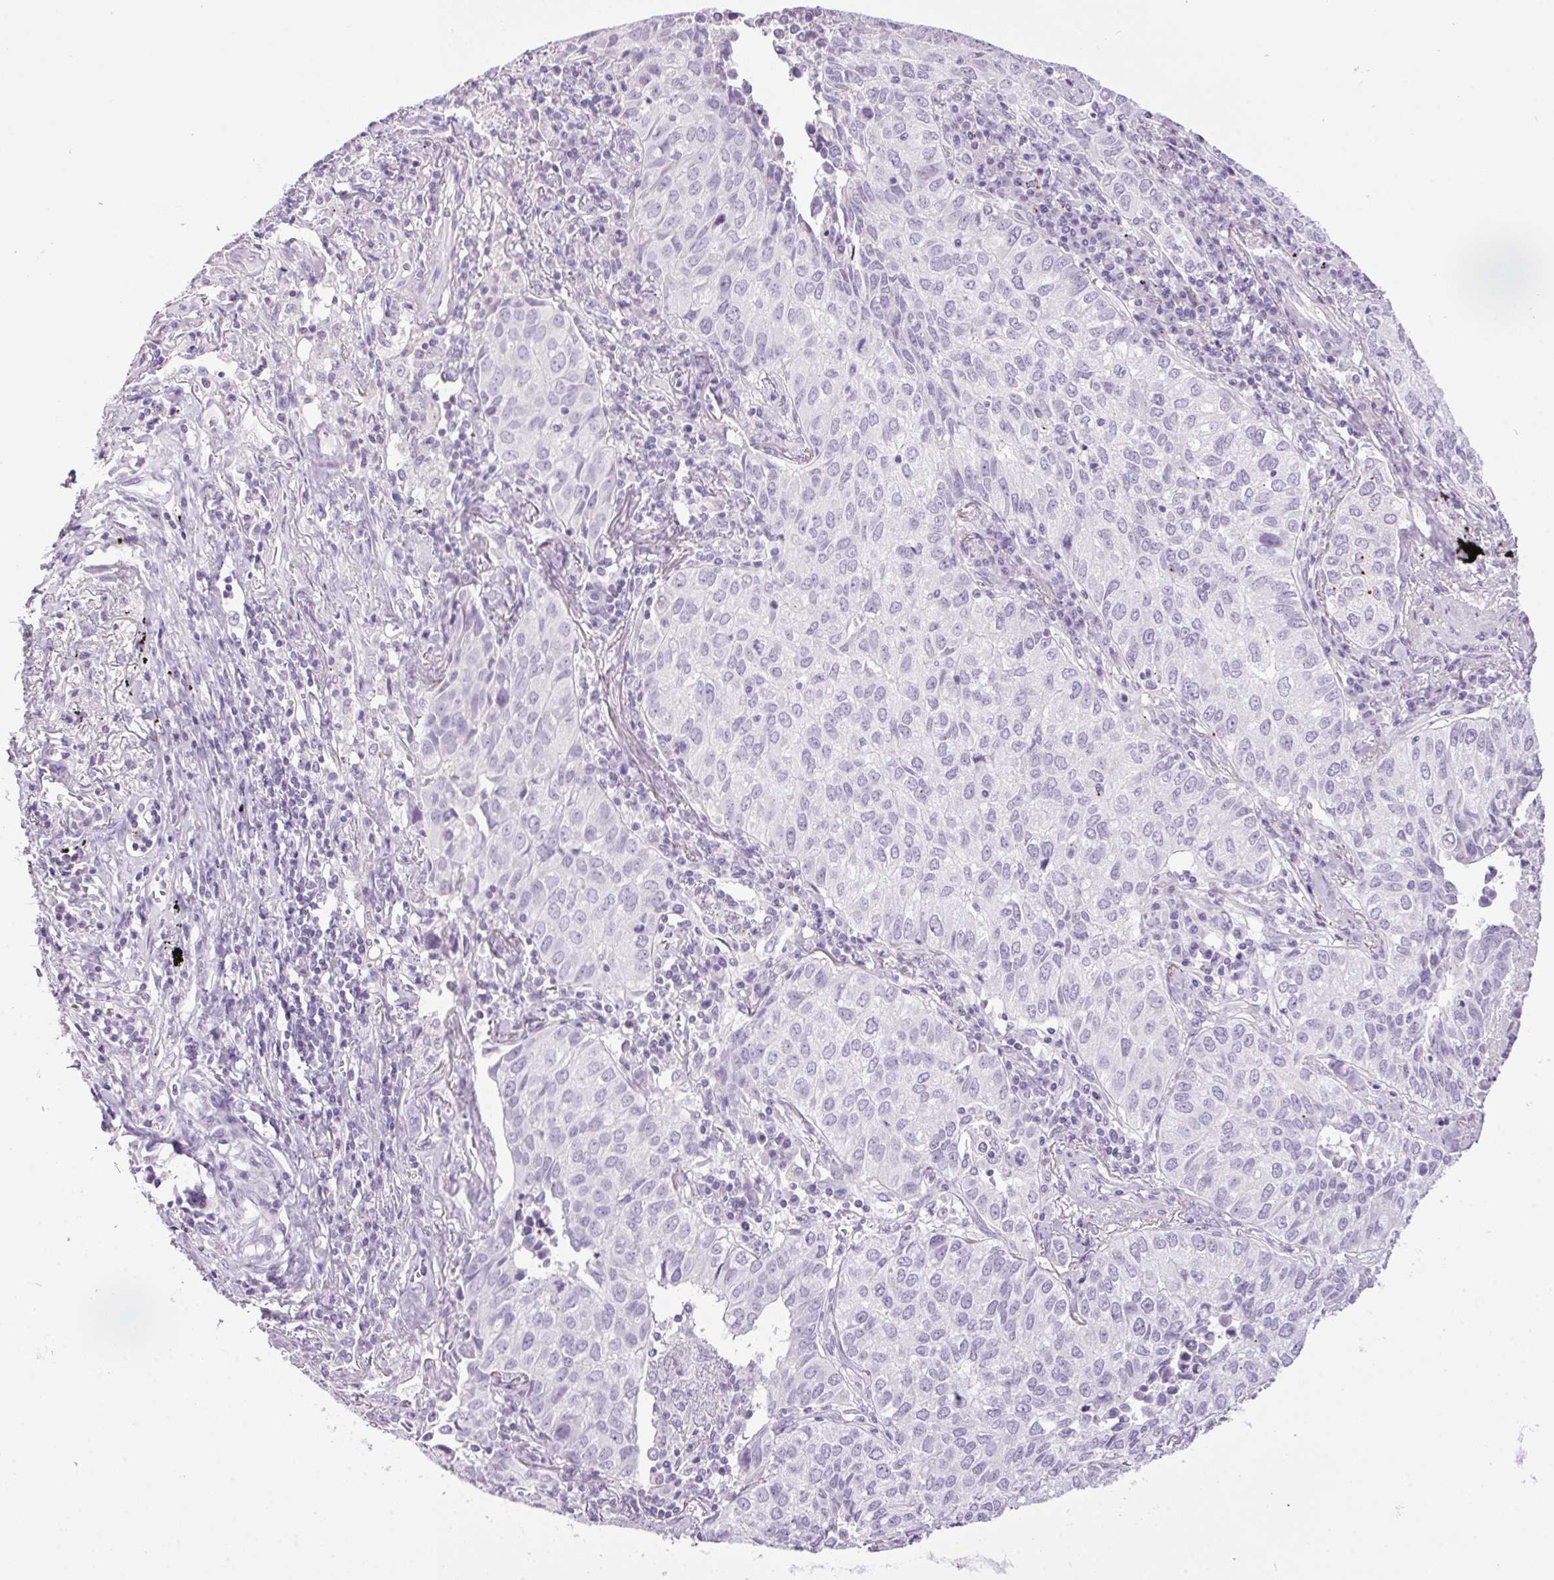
{"staining": {"intensity": "negative", "quantity": "none", "location": "none"}, "tissue": "lung cancer", "cell_type": "Tumor cells", "image_type": "cancer", "snomed": [{"axis": "morphology", "description": "Adenocarcinoma, NOS"}, {"axis": "topography", "description": "Lung"}], "caption": "Immunohistochemistry (IHC) image of neoplastic tissue: human lung cancer stained with DAB displays no significant protein staining in tumor cells.", "gene": "TMEM88B", "patient": {"sex": "female", "age": 50}}